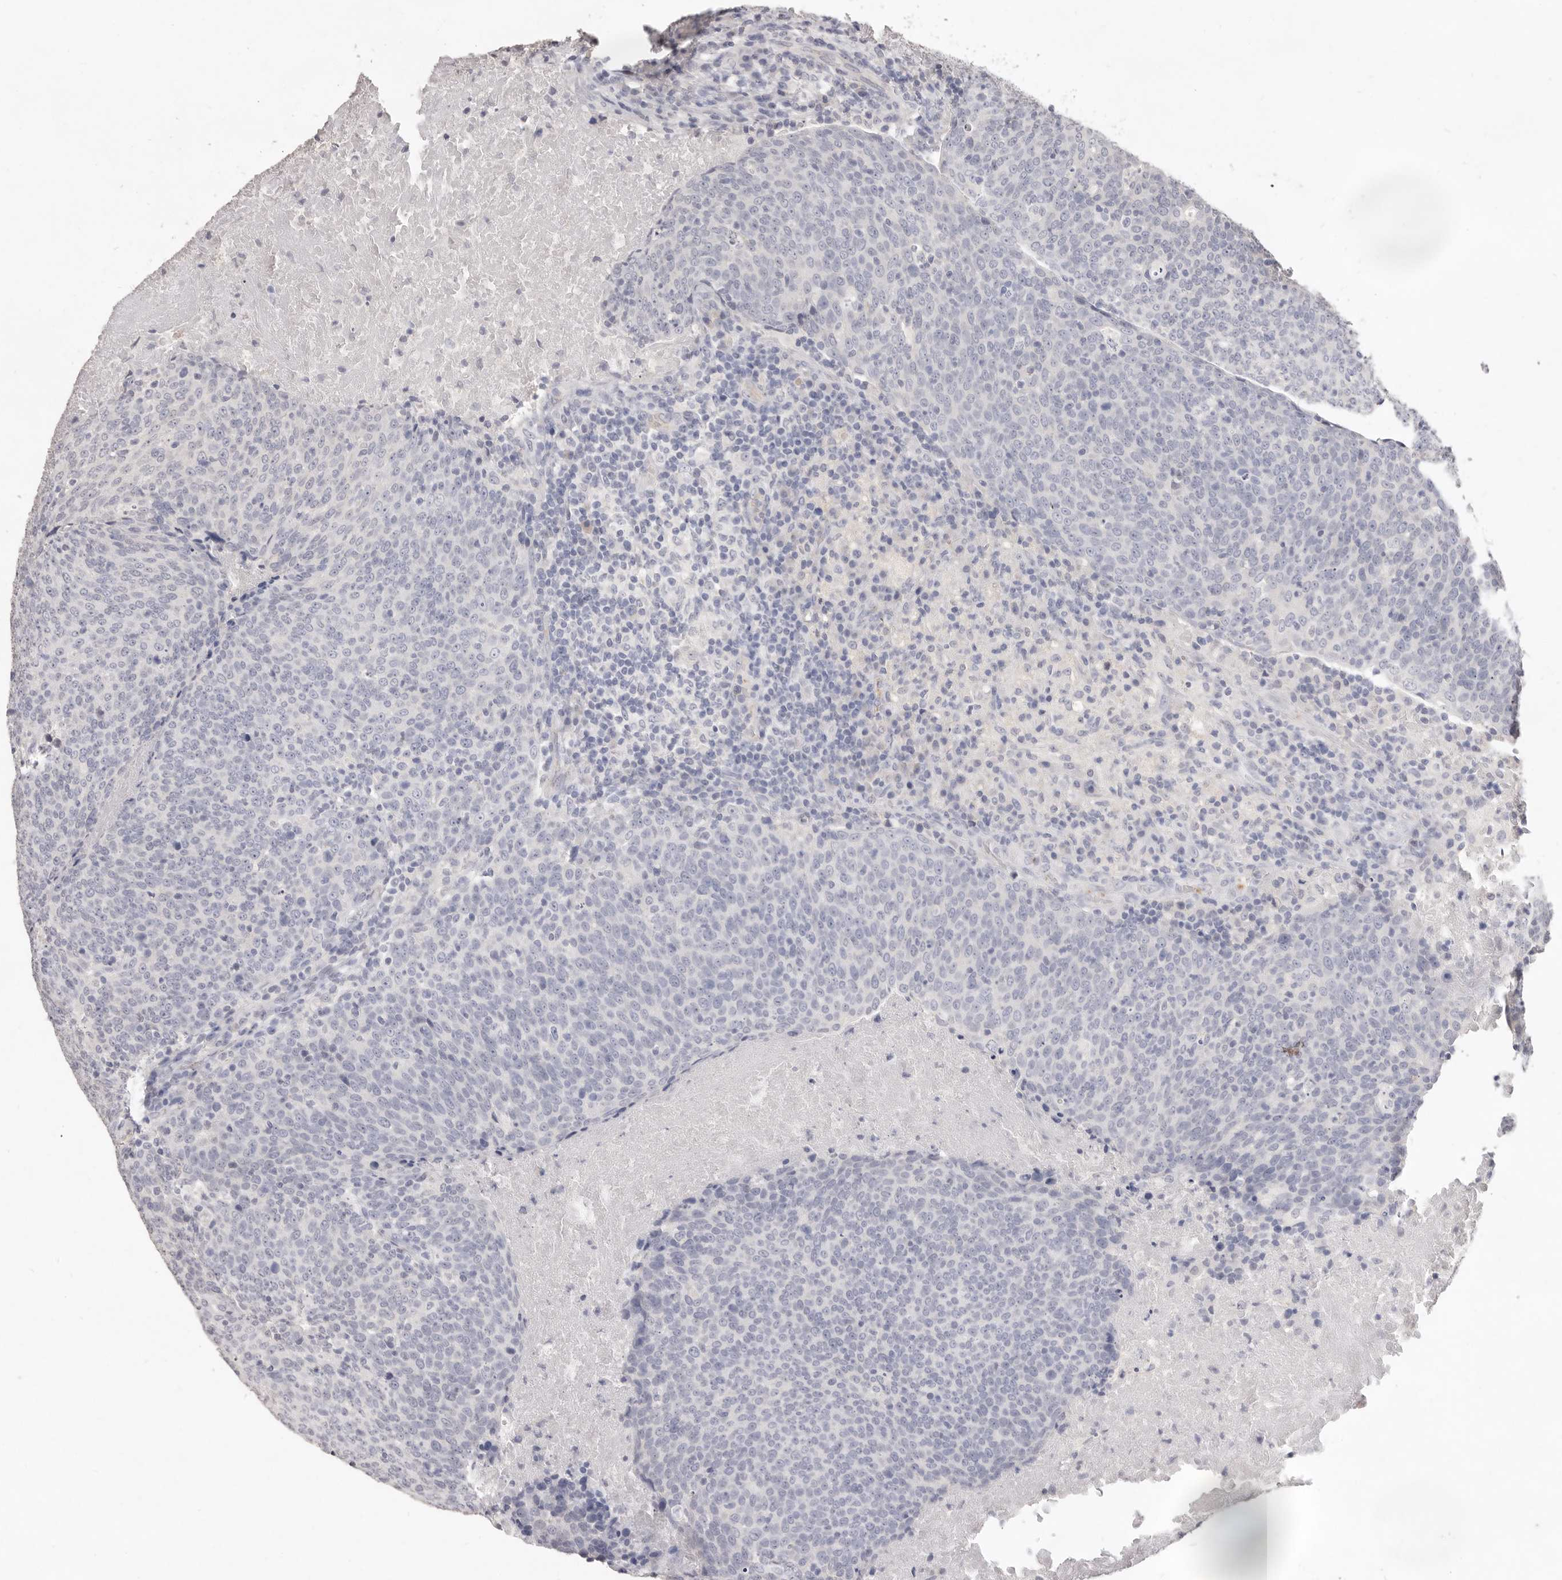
{"staining": {"intensity": "negative", "quantity": "none", "location": "none"}, "tissue": "head and neck cancer", "cell_type": "Tumor cells", "image_type": "cancer", "snomed": [{"axis": "morphology", "description": "Squamous cell carcinoma, NOS"}, {"axis": "morphology", "description": "Squamous cell carcinoma, metastatic, NOS"}, {"axis": "topography", "description": "Lymph node"}, {"axis": "topography", "description": "Head-Neck"}], "caption": "An image of head and neck cancer (squamous cell carcinoma) stained for a protein demonstrates no brown staining in tumor cells. The staining is performed using DAB brown chromogen with nuclei counter-stained in using hematoxylin.", "gene": "ZYG11B", "patient": {"sex": "male", "age": 62}}